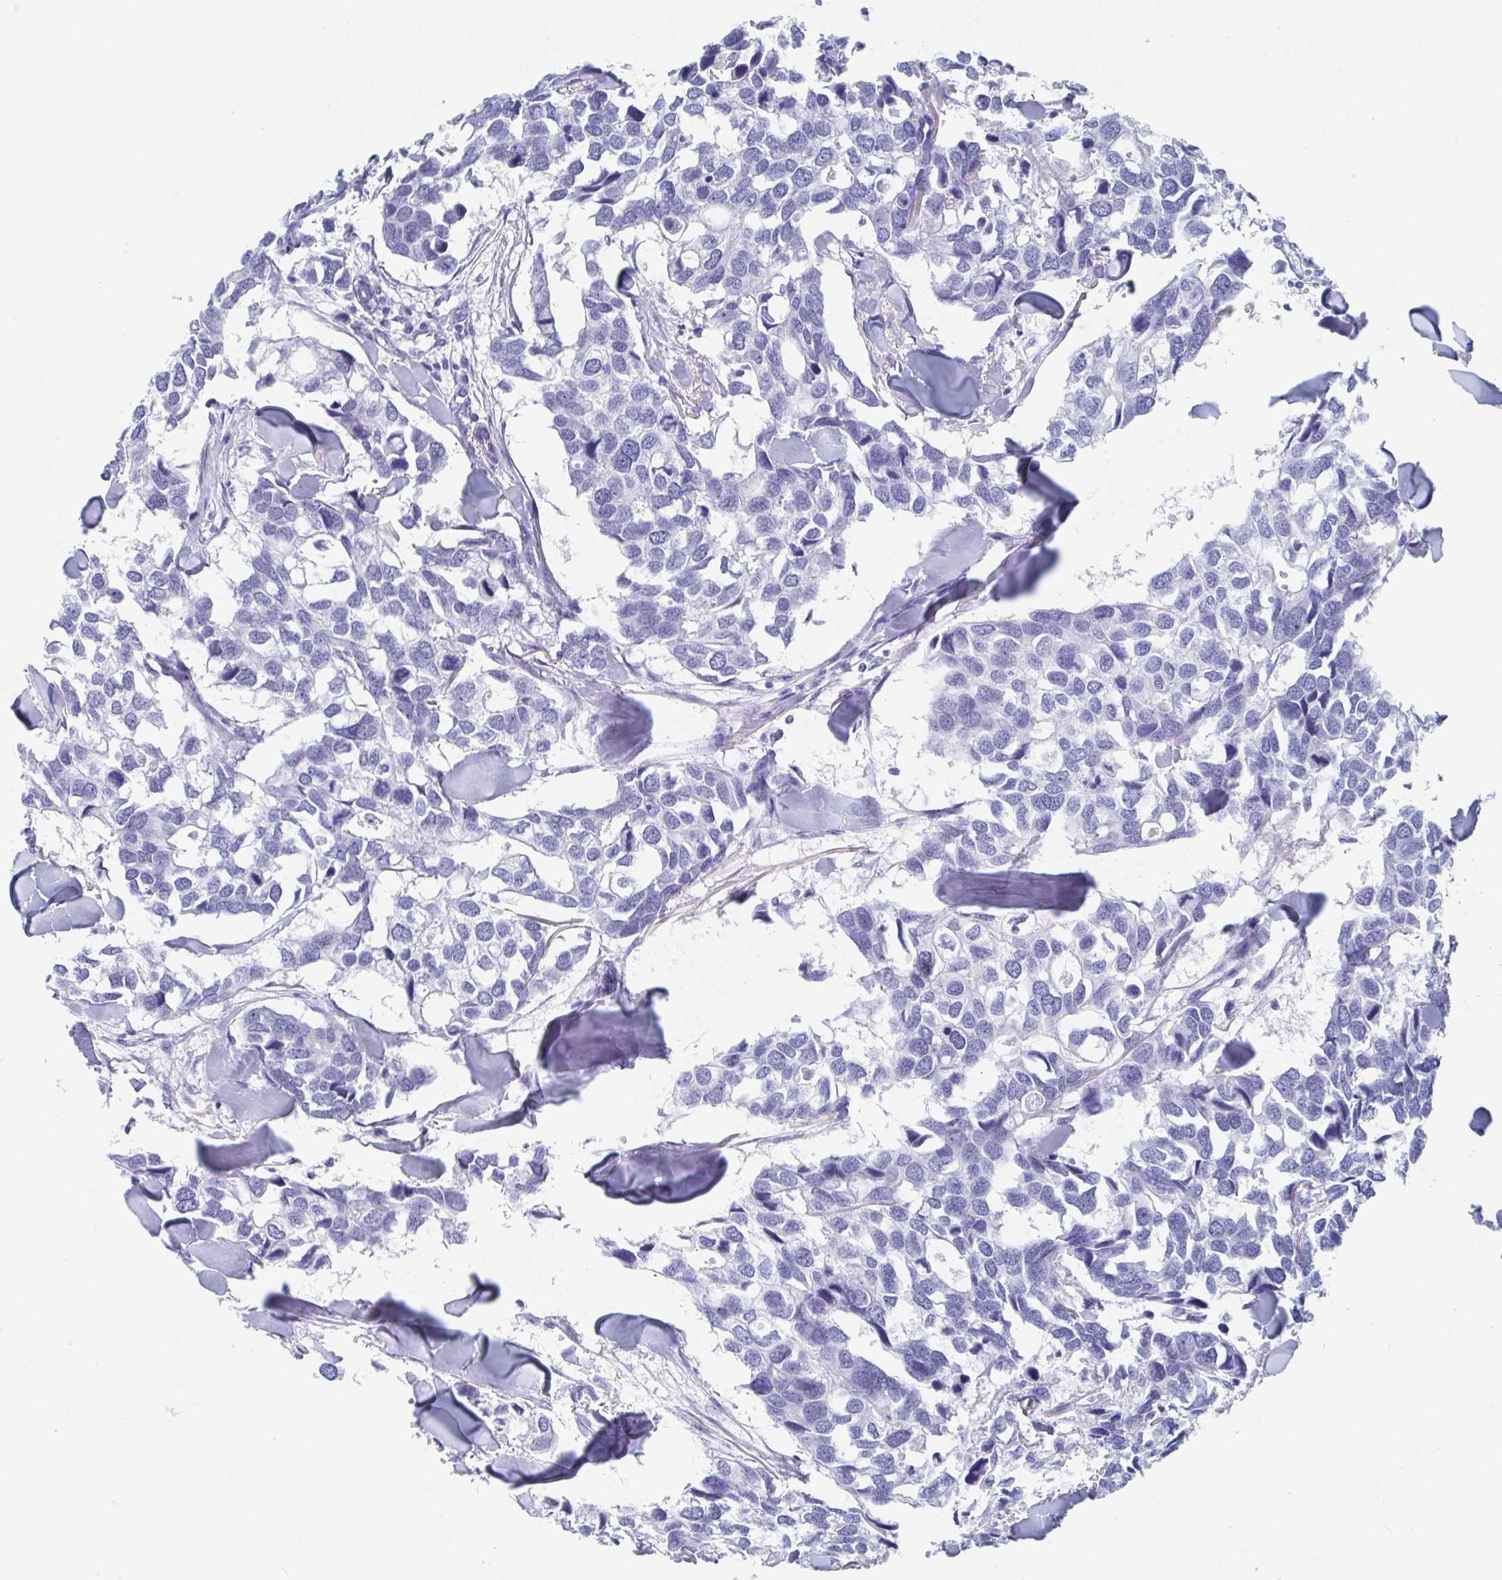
{"staining": {"intensity": "negative", "quantity": "none", "location": "none"}, "tissue": "breast cancer", "cell_type": "Tumor cells", "image_type": "cancer", "snomed": [{"axis": "morphology", "description": "Duct carcinoma"}, {"axis": "topography", "description": "Breast"}], "caption": "Image shows no significant protein expression in tumor cells of infiltrating ductal carcinoma (breast).", "gene": "SHCBP1L", "patient": {"sex": "female", "age": 83}}